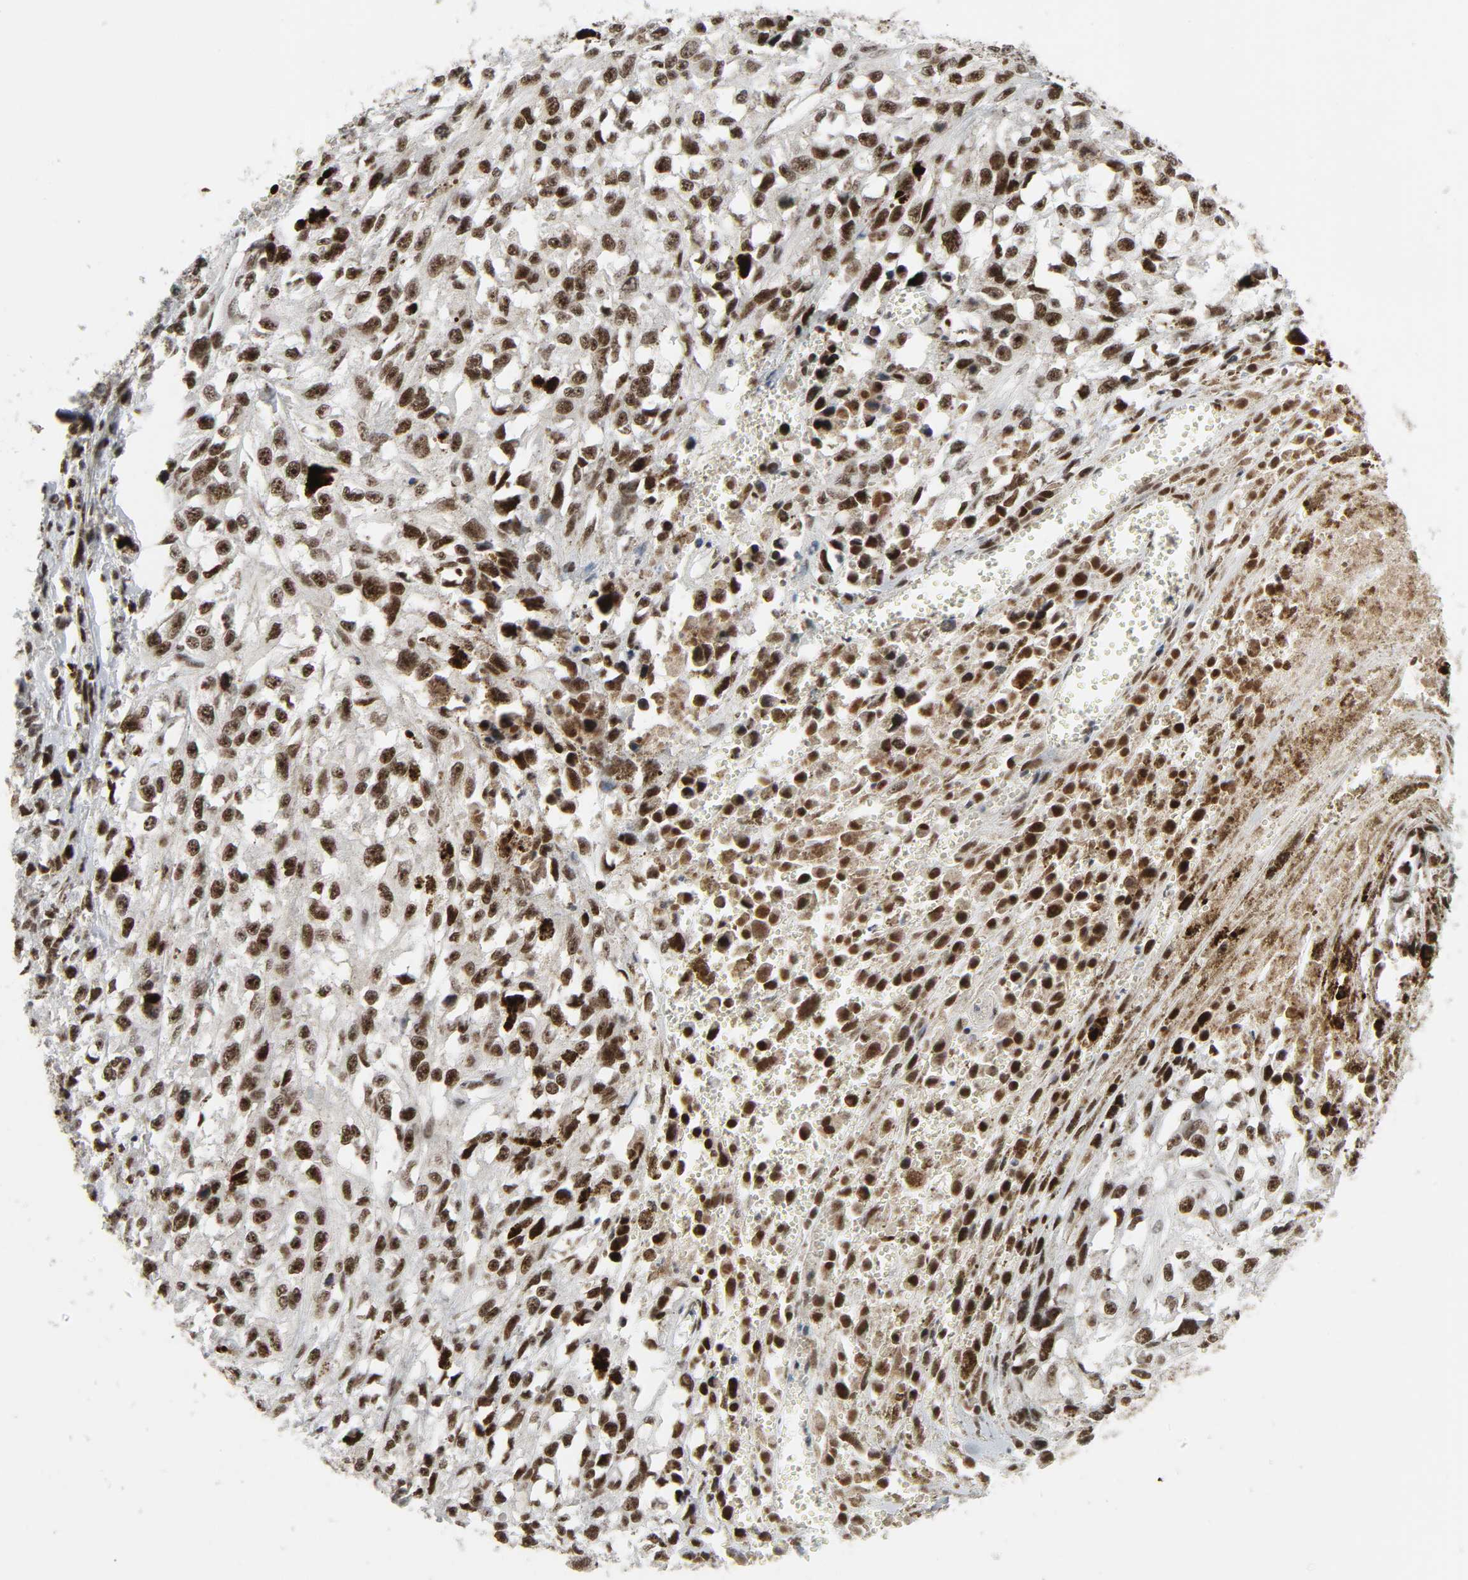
{"staining": {"intensity": "strong", "quantity": ">75%", "location": "nuclear"}, "tissue": "melanoma", "cell_type": "Tumor cells", "image_type": "cancer", "snomed": [{"axis": "morphology", "description": "Malignant melanoma, Metastatic site"}, {"axis": "topography", "description": "Lymph node"}], "caption": "Melanoma tissue reveals strong nuclear expression in approximately >75% of tumor cells", "gene": "CDK7", "patient": {"sex": "male", "age": 59}}